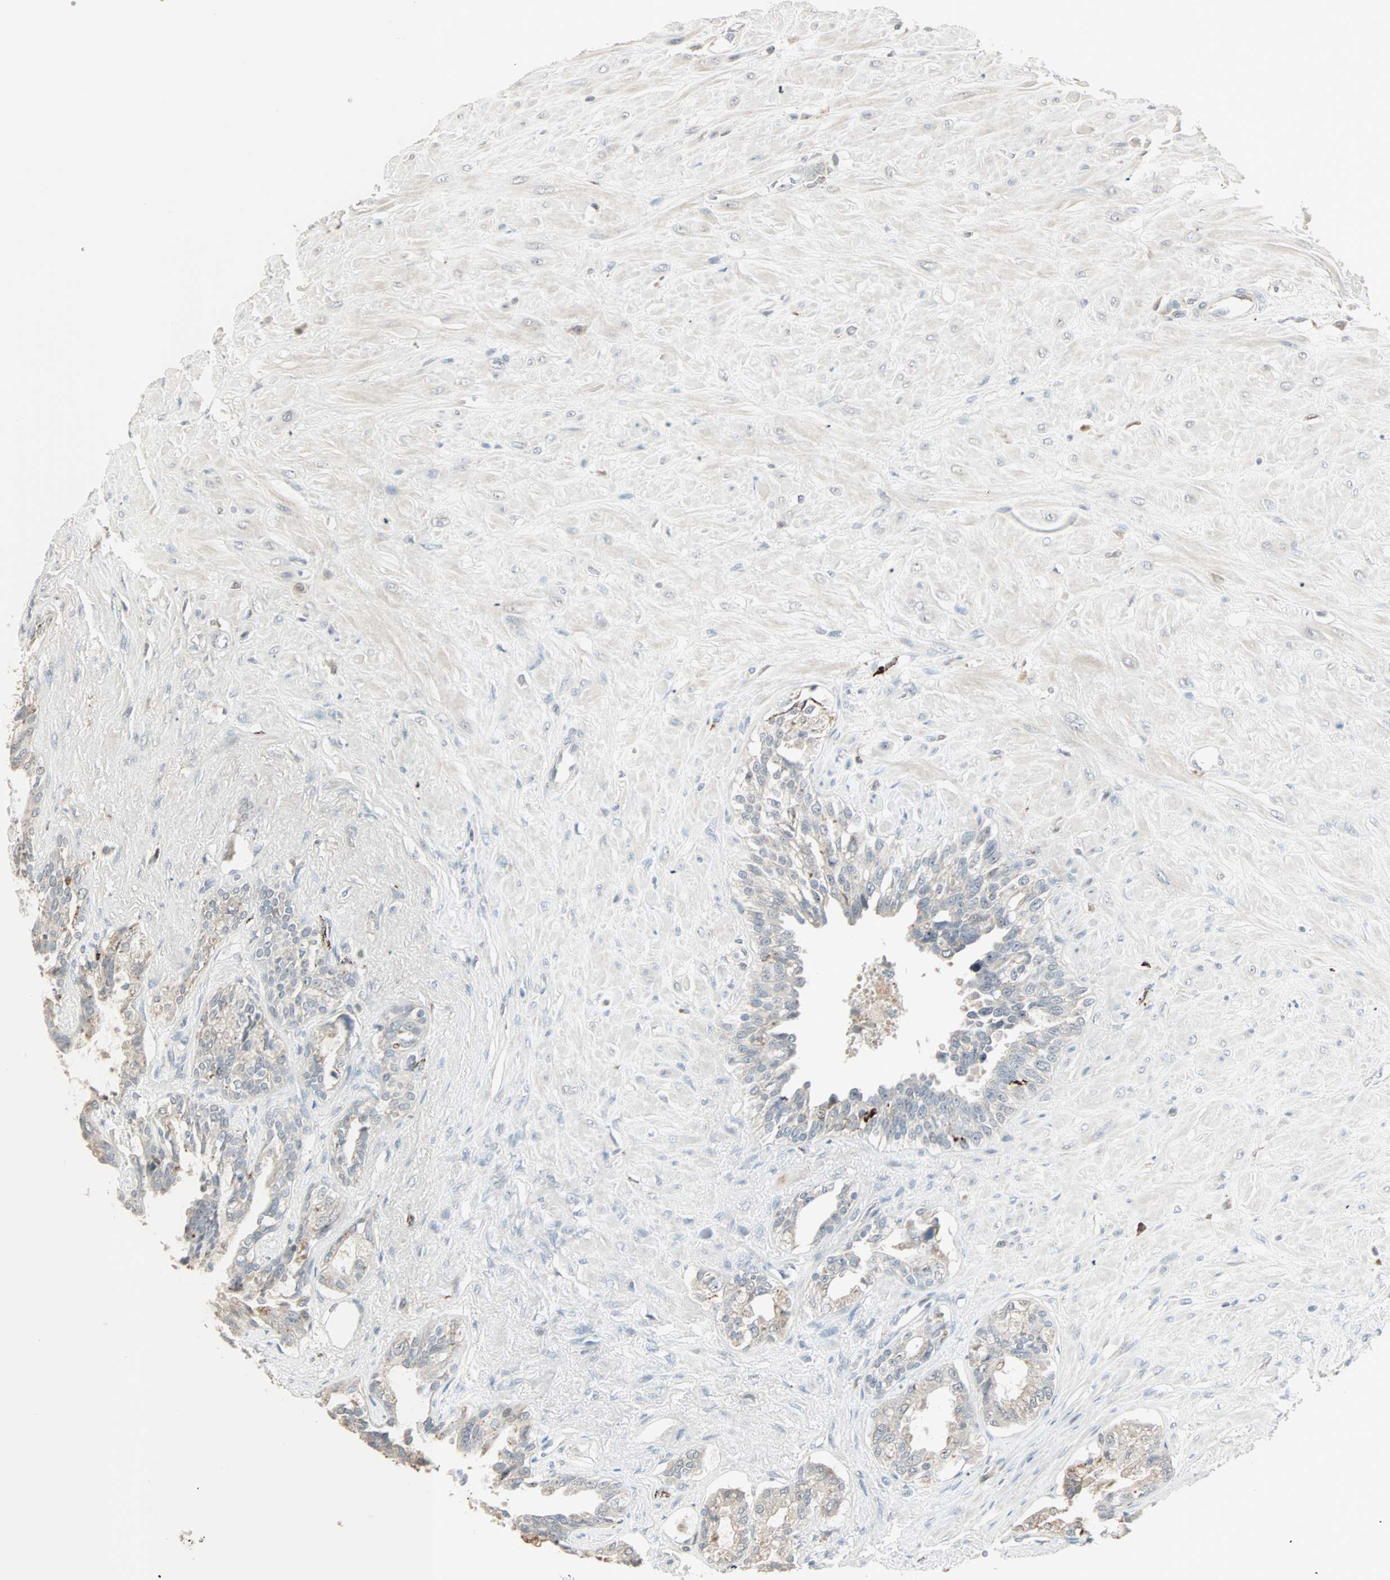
{"staining": {"intensity": "weak", "quantity": ">75%", "location": "cytoplasmic/membranous"}, "tissue": "seminal vesicle", "cell_type": "Glandular cells", "image_type": "normal", "snomed": [{"axis": "morphology", "description": "Normal tissue, NOS"}, {"axis": "topography", "description": "Seminal veicle"}], "caption": "Seminal vesicle was stained to show a protein in brown. There is low levels of weak cytoplasmic/membranous expression in about >75% of glandular cells.", "gene": "KDM4A", "patient": {"sex": "male", "age": 61}}